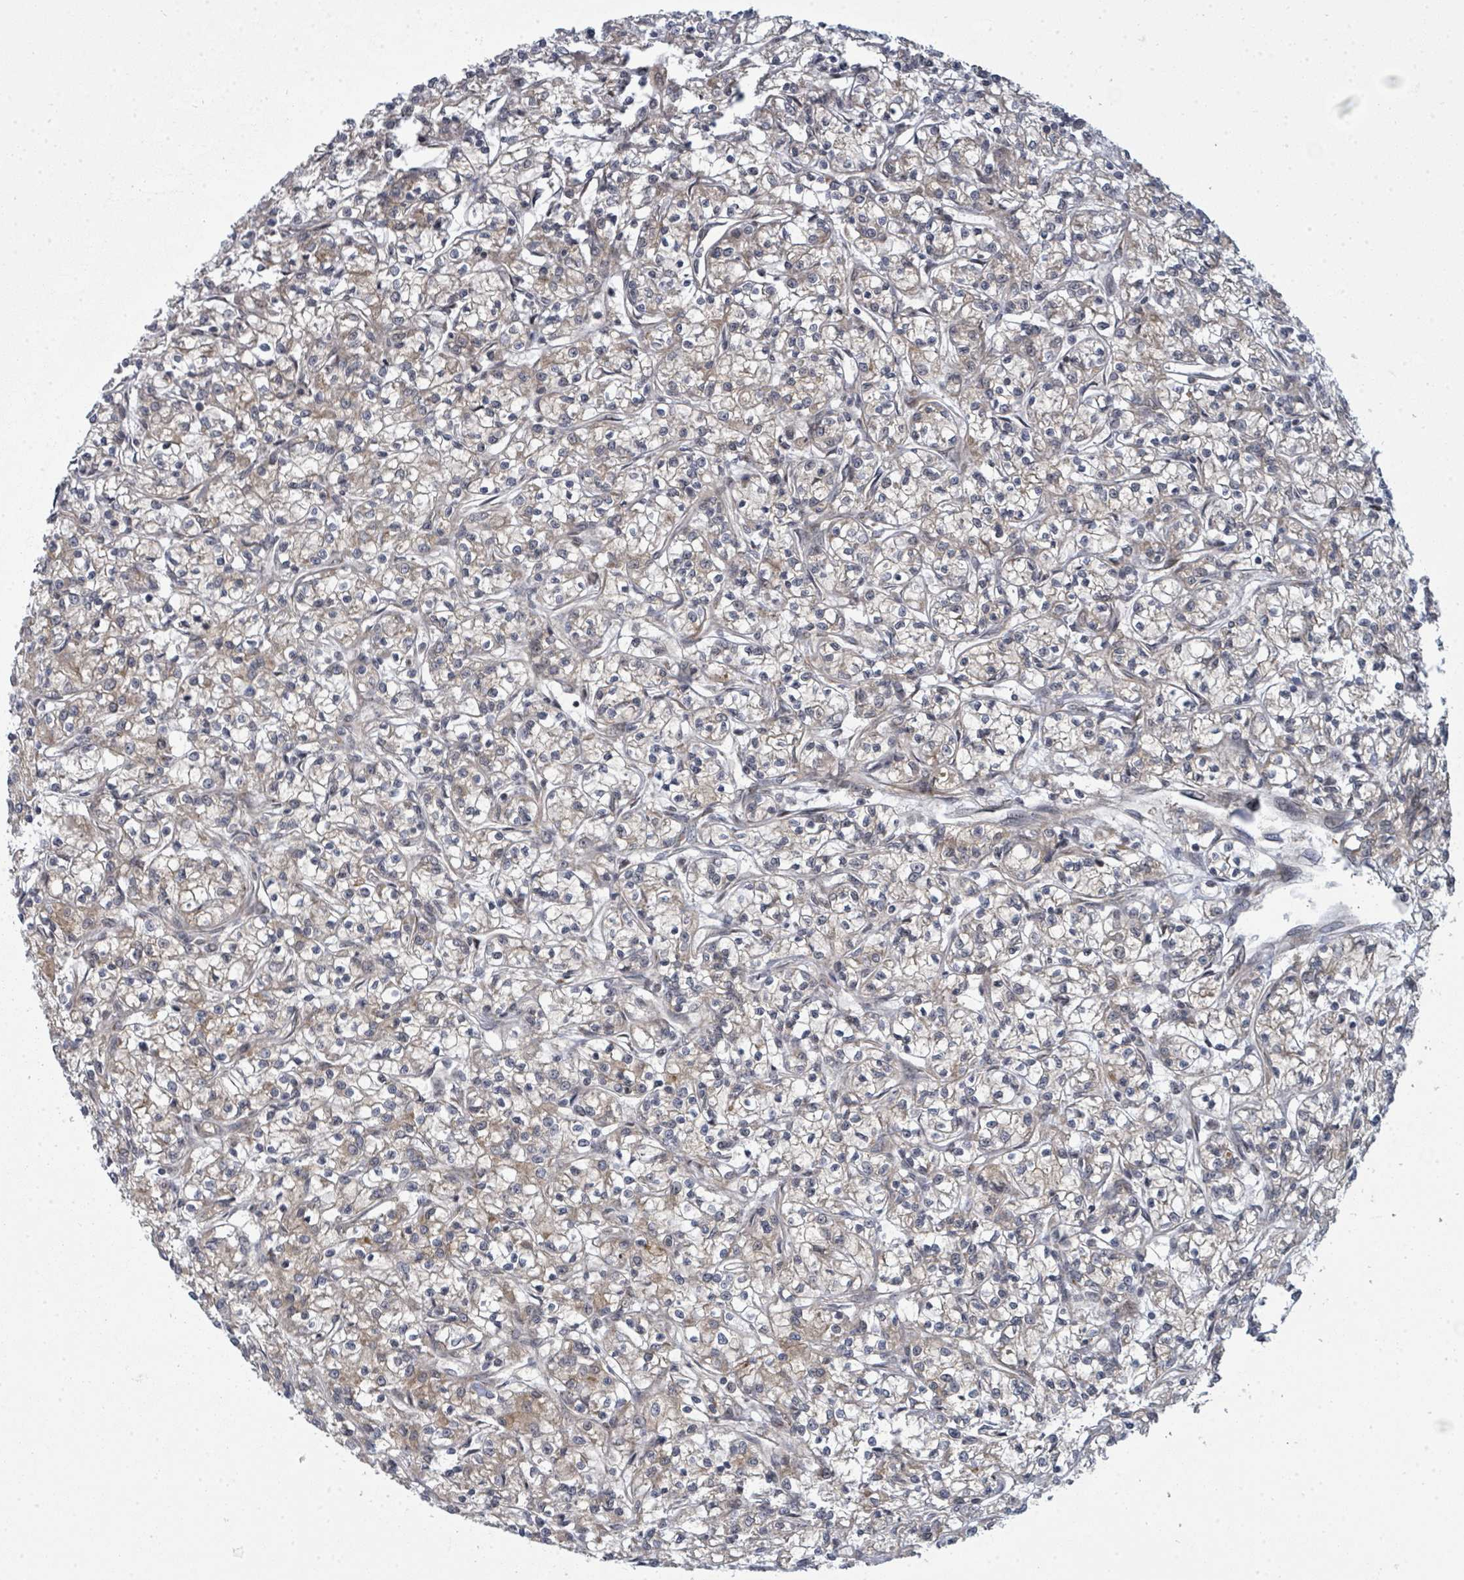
{"staining": {"intensity": "negative", "quantity": "none", "location": "none"}, "tissue": "renal cancer", "cell_type": "Tumor cells", "image_type": "cancer", "snomed": [{"axis": "morphology", "description": "Adenocarcinoma, NOS"}, {"axis": "topography", "description": "Kidney"}], "caption": "This micrograph is of renal adenocarcinoma stained with IHC to label a protein in brown with the nuclei are counter-stained blue. There is no positivity in tumor cells.", "gene": "PSMG2", "patient": {"sex": "female", "age": 59}}